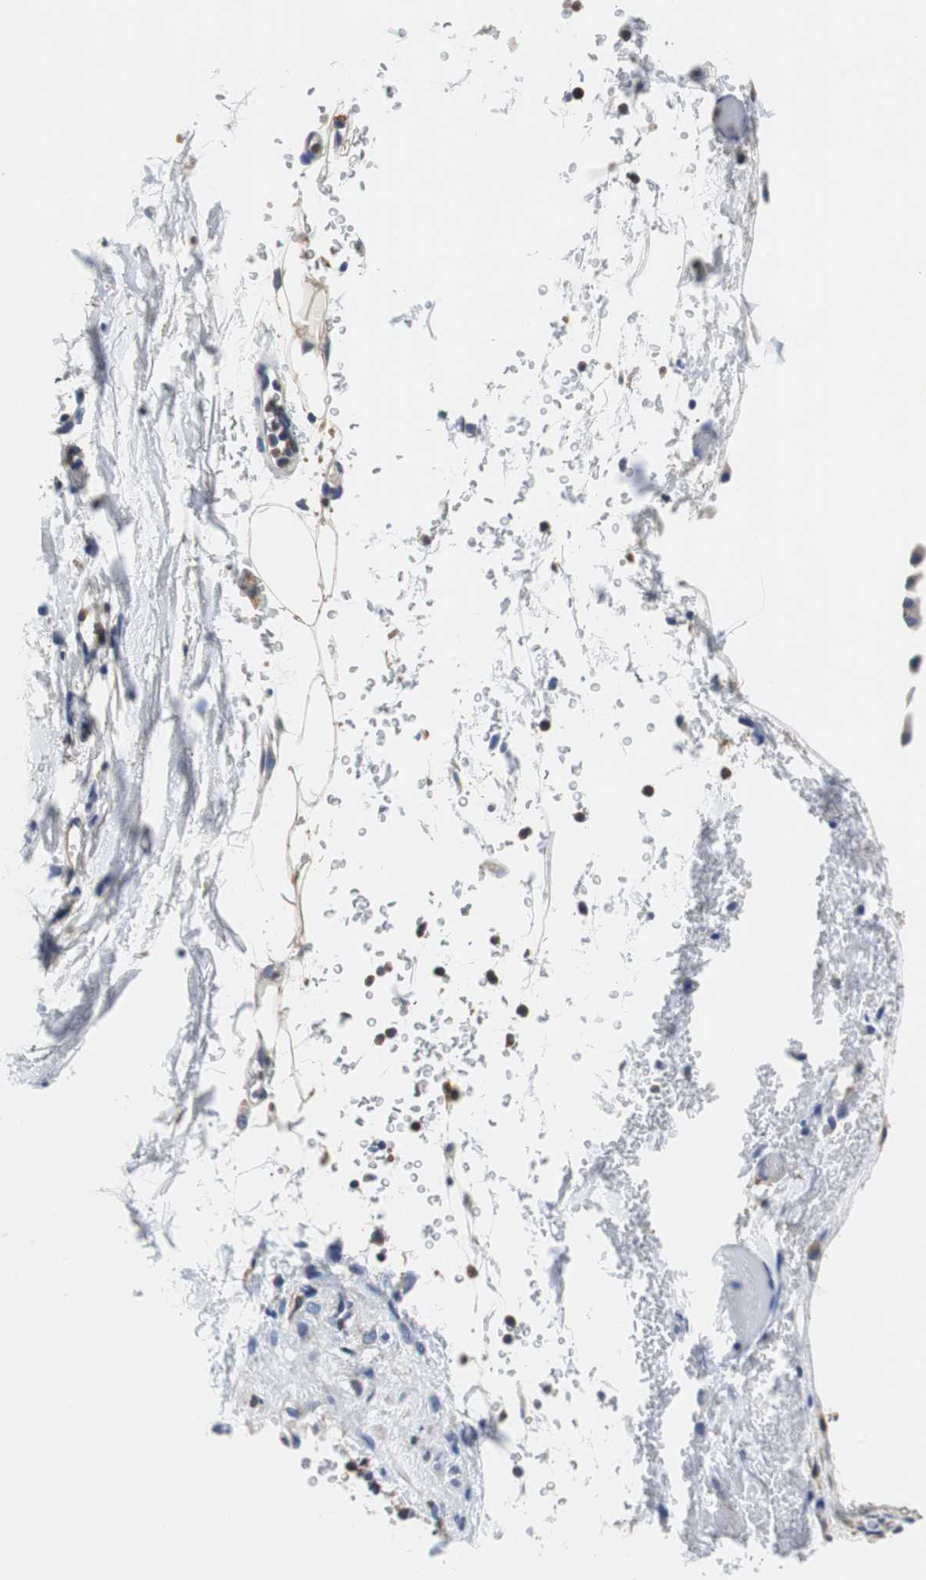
{"staining": {"intensity": "negative", "quantity": "none", "location": "none"}, "tissue": "adipose tissue", "cell_type": "Adipocytes", "image_type": "normal", "snomed": [{"axis": "morphology", "description": "Normal tissue, NOS"}, {"axis": "topography", "description": "Cartilage tissue"}, {"axis": "topography", "description": "Bronchus"}], "caption": "Photomicrograph shows no protein positivity in adipocytes of unremarkable adipose tissue. (Stains: DAB (3,3'-diaminobenzidine) IHC with hematoxylin counter stain, Microscopy: brightfield microscopy at high magnification).", "gene": "VAMP8", "patient": {"sex": "female", "age": 73}}